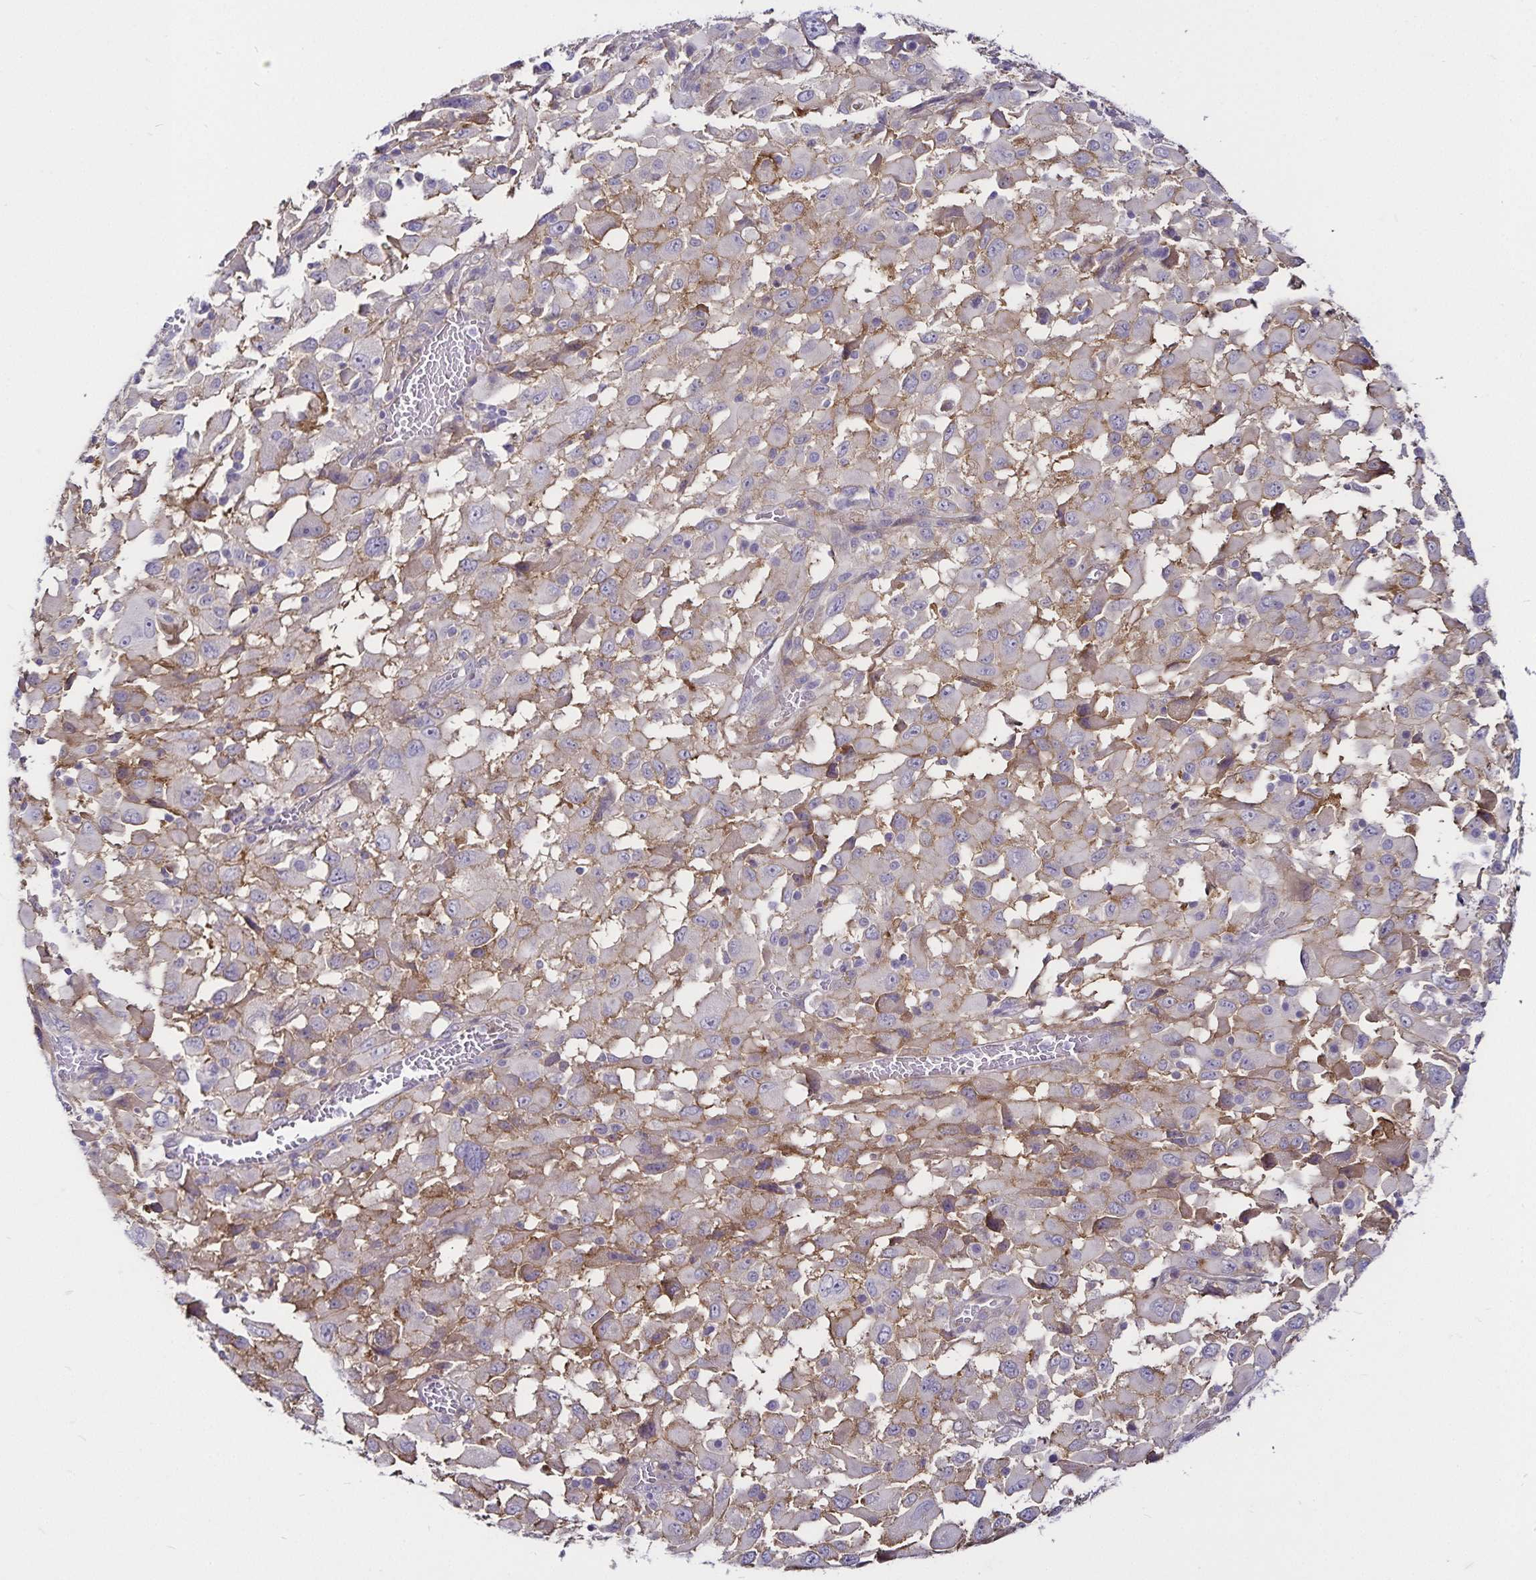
{"staining": {"intensity": "negative", "quantity": "none", "location": "none"}, "tissue": "melanoma", "cell_type": "Tumor cells", "image_type": "cancer", "snomed": [{"axis": "morphology", "description": "Malignant melanoma, Metastatic site"}, {"axis": "topography", "description": "Soft tissue"}], "caption": "This photomicrograph is of melanoma stained with IHC to label a protein in brown with the nuclei are counter-stained blue. There is no positivity in tumor cells.", "gene": "GNG12", "patient": {"sex": "male", "age": 50}}